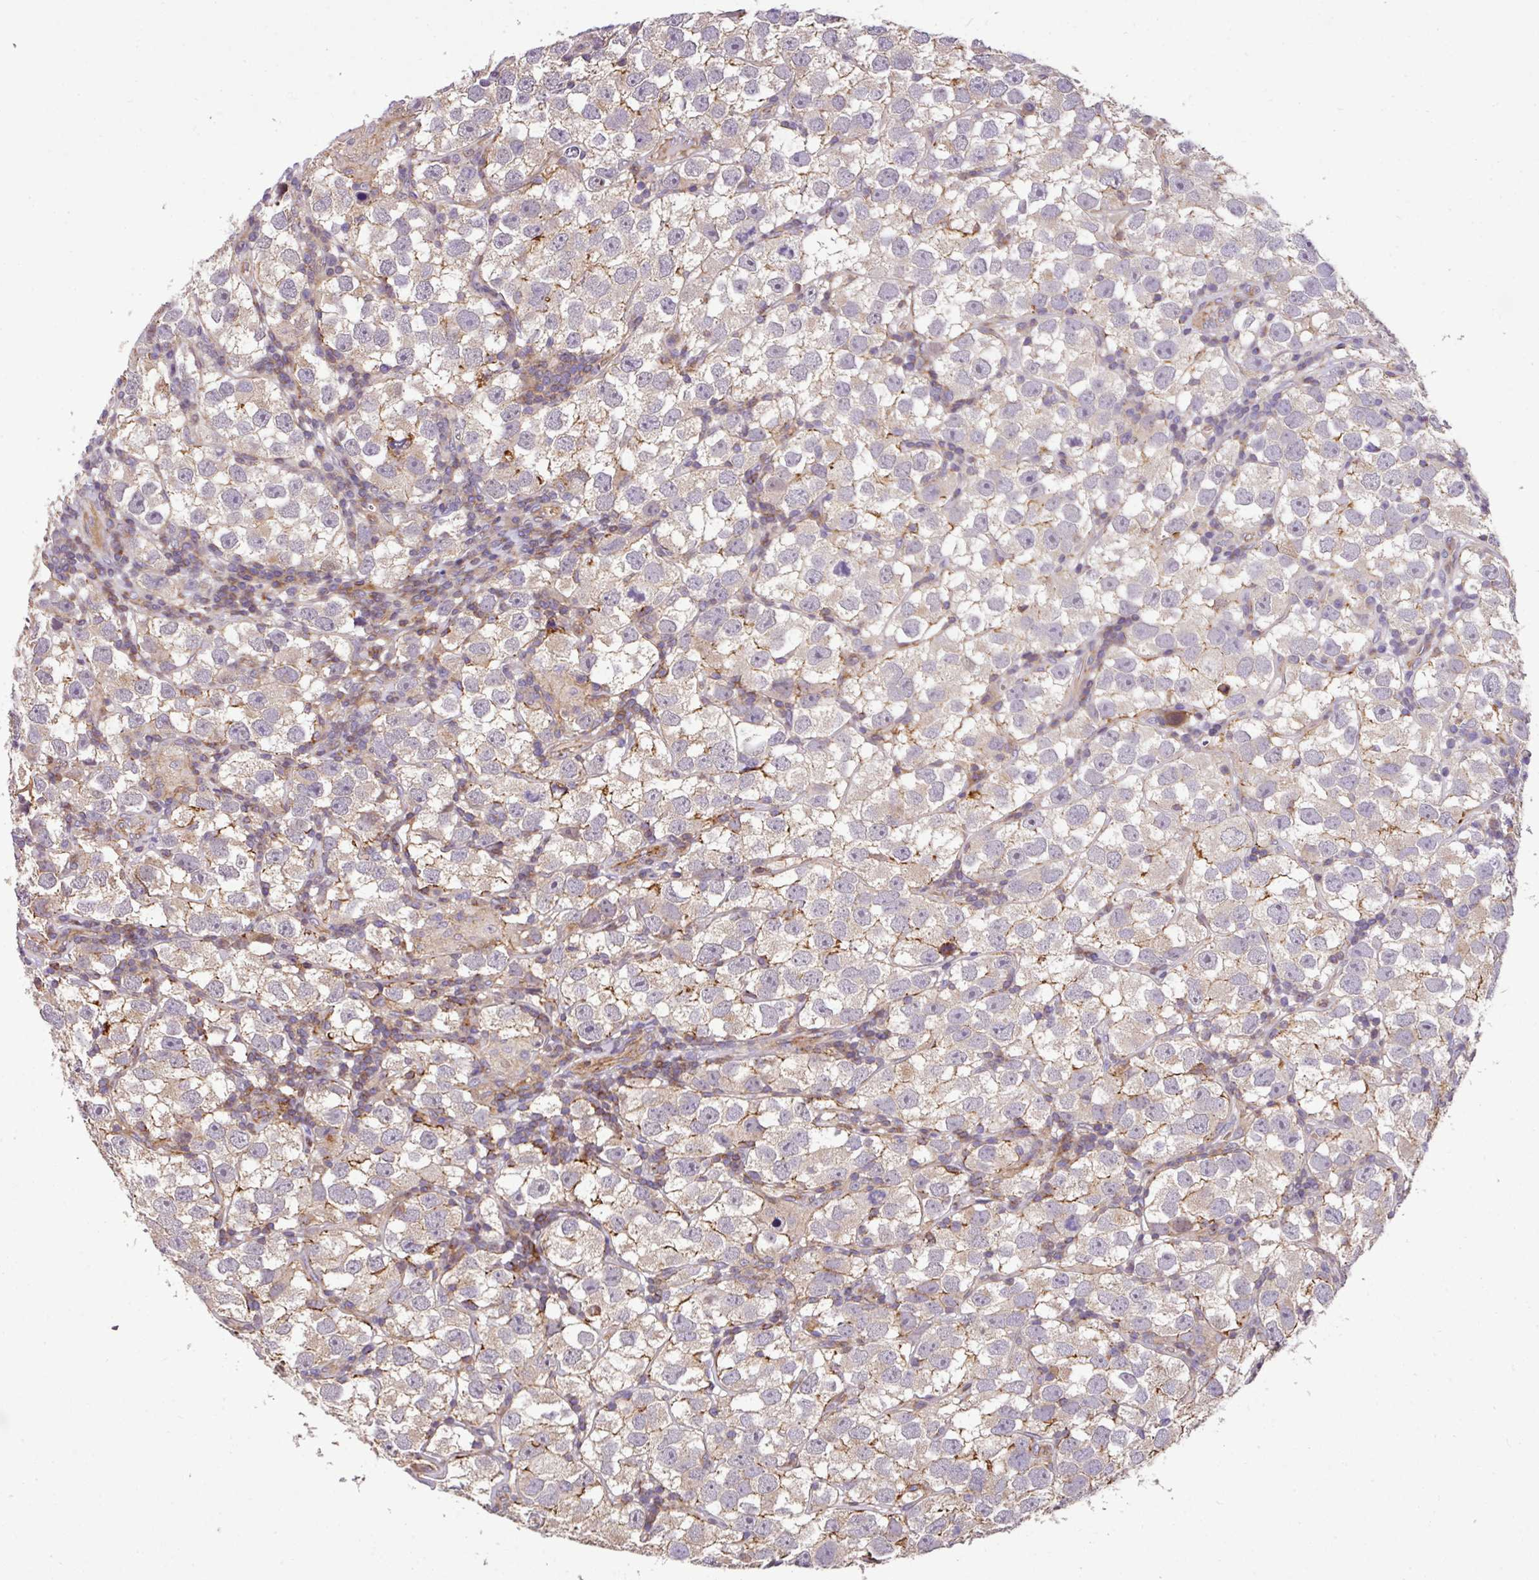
{"staining": {"intensity": "negative", "quantity": "none", "location": "none"}, "tissue": "testis cancer", "cell_type": "Tumor cells", "image_type": "cancer", "snomed": [{"axis": "morphology", "description": "Seminoma, NOS"}, {"axis": "topography", "description": "Testis"}], "caption": "IHC histopathology image of testis cancer stained for a protein (brown), which demonstrates no expression in tumor cells.", "gene": "CASS4", "patient": {"sex": "male", "age": 26}}